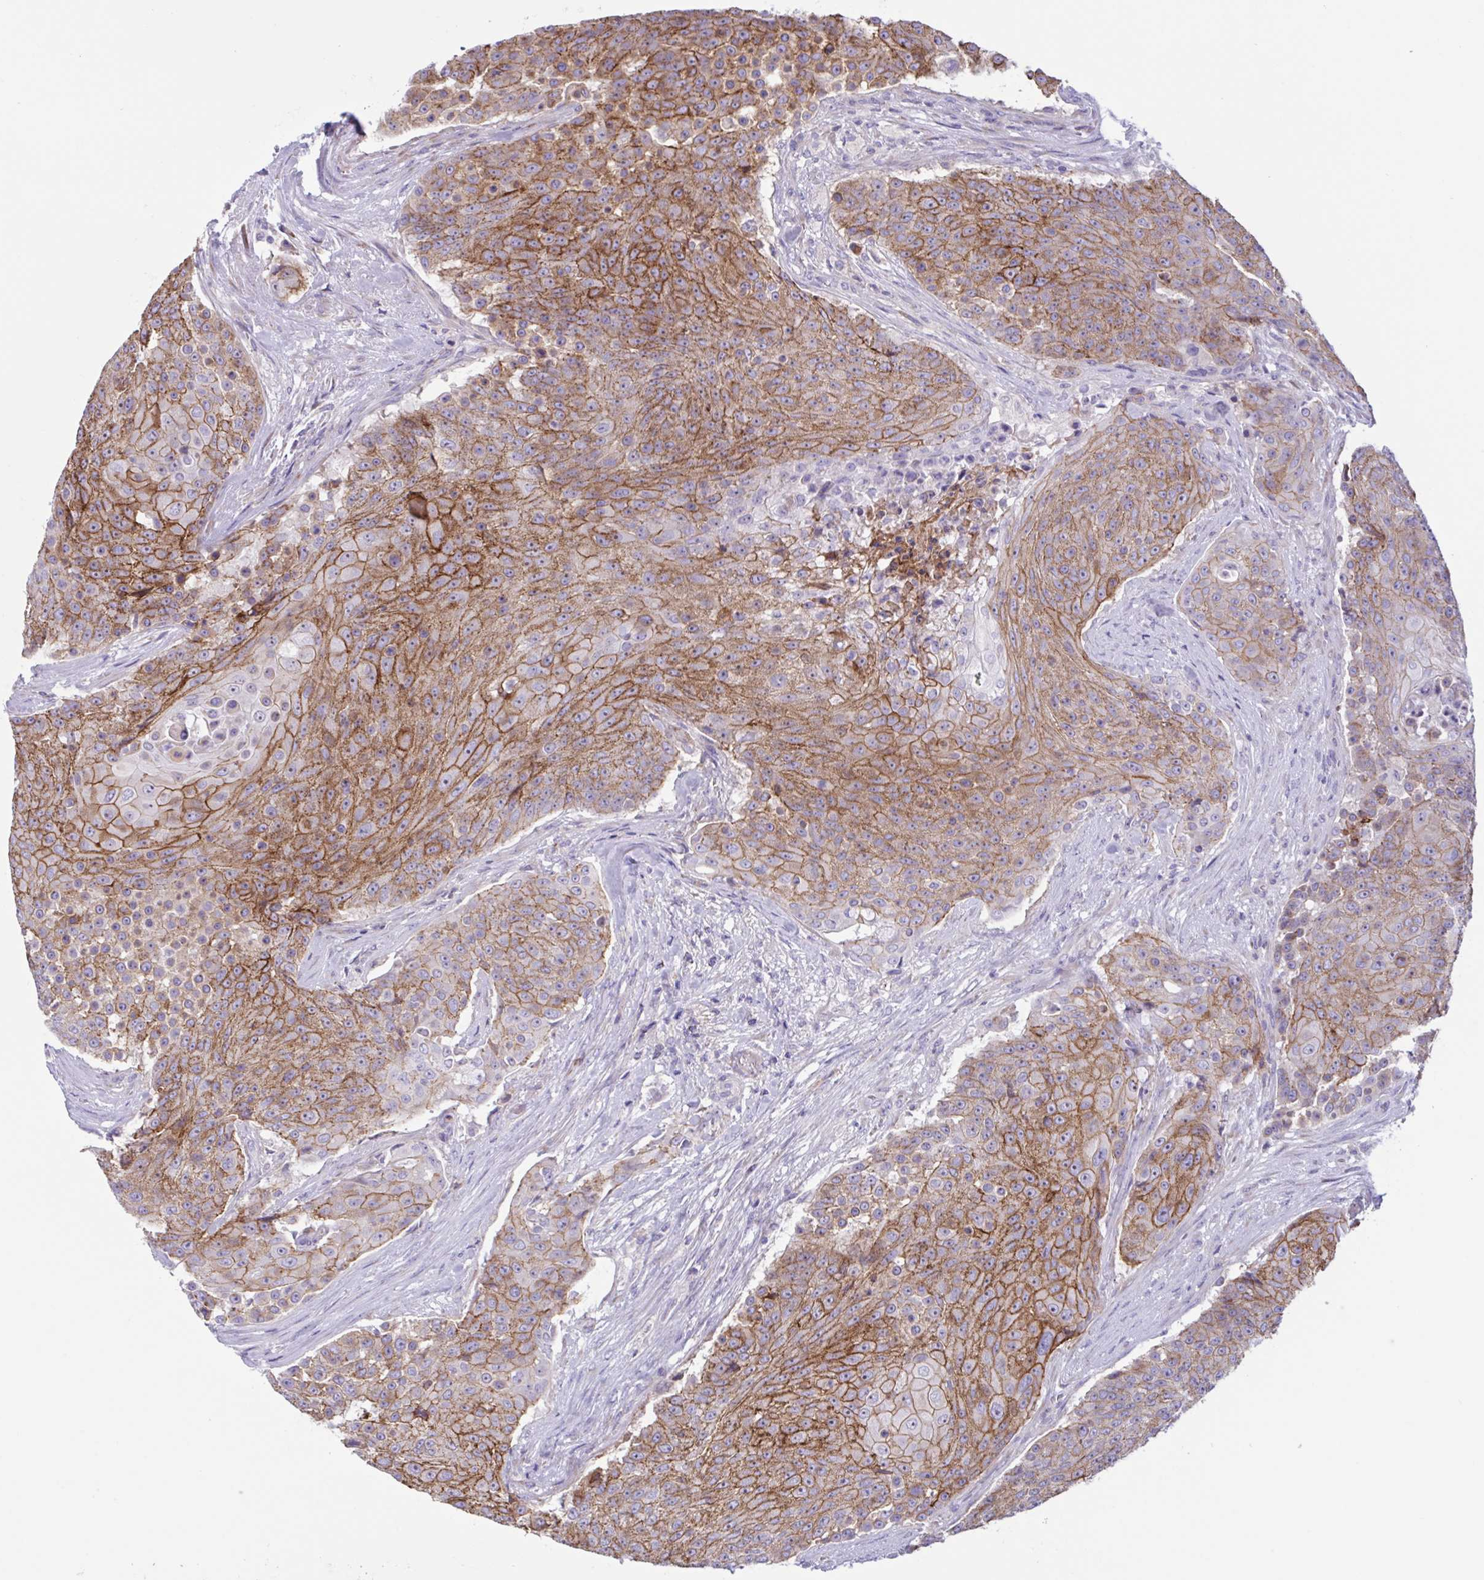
{"staining": {"intensity": "moderate", "quantity": ">75%", "location": "cytoplasmic/membranous"}, "tissue": "urothelial cancer", "cell_type": "Tumor cells", "image_type": "cancer", "snomed": [{"axis": "morphology", "description": "Urothelial carcinoma, High grade"}, {"axis": "topography", "description": "Urinary bladder"}], "caption": "IHC image of neoplastic tissue: urothelial carcinoma (high-grade) stained using immunohistochemistry reveals medium levels of moderate protein expression localized specifically in the cytoplasmic/membranous of tumor cells, appearing as a cytoplasmic/membranous brown color.", "gene": "DSC3", "patient": {"sex": "female", "age": 63}}